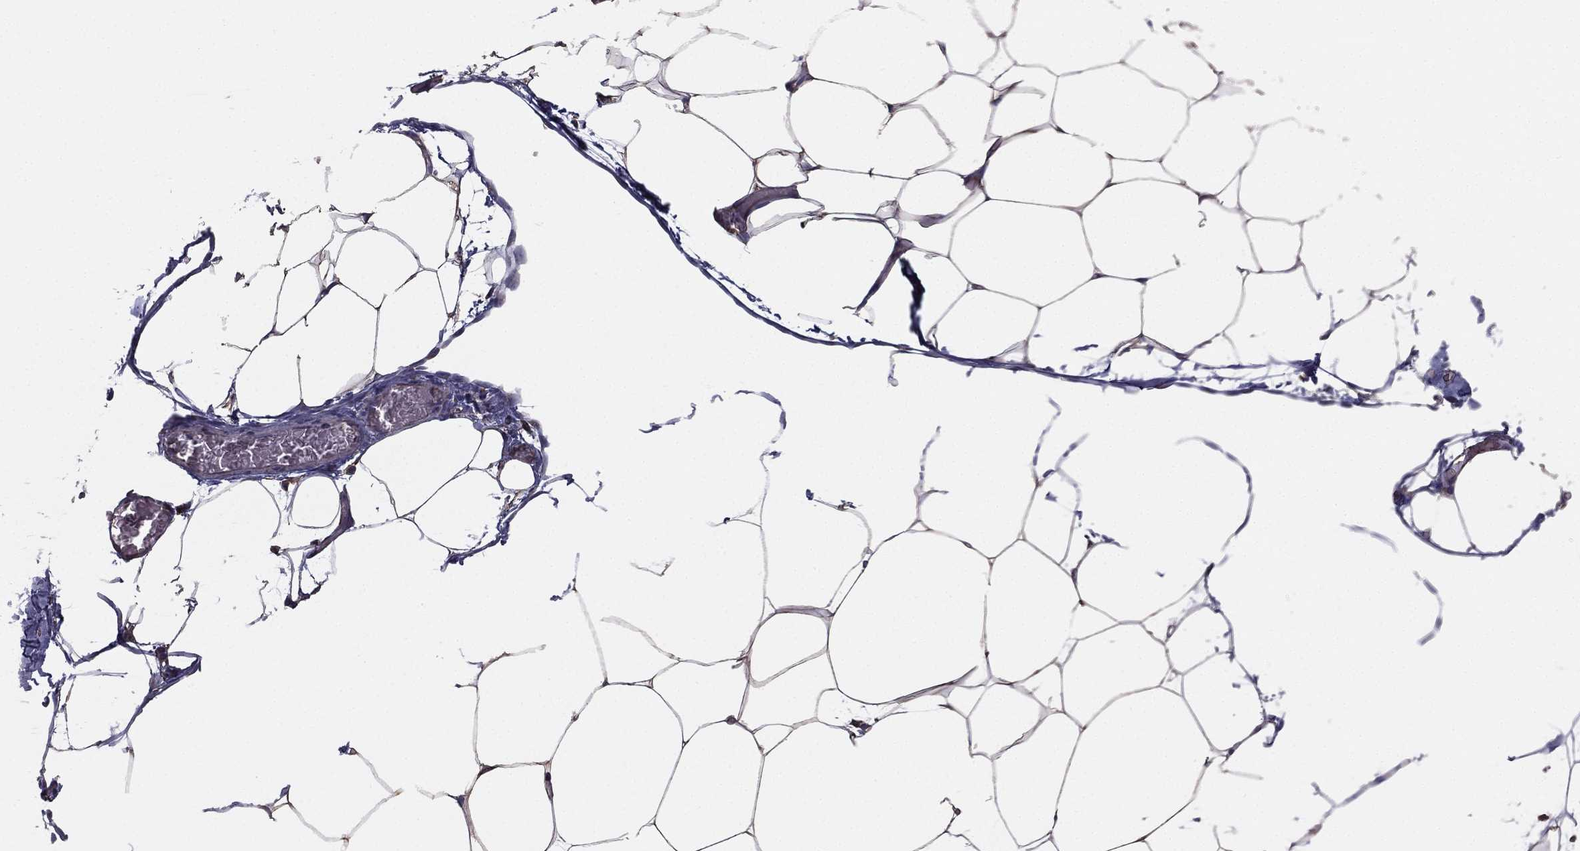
{"staining": {"intensity": "negative", "quantity": "none", "location": "none"}, "tissue": "adipose tissue", "cell_type": "Adipocytes", "image_type": "normal", "snomed": [{"axis": "morphology", "description": "Normal tissue, NOS"}, {"axis": "topography", "description": "Adipose tissue"}], "caption": "Immunohistochemical staining of normal human adipose tissue exhibits no significant expression in adipocytes.", "gene": "SCUBE1", "patient": {"sex": "male", "age": 57}}